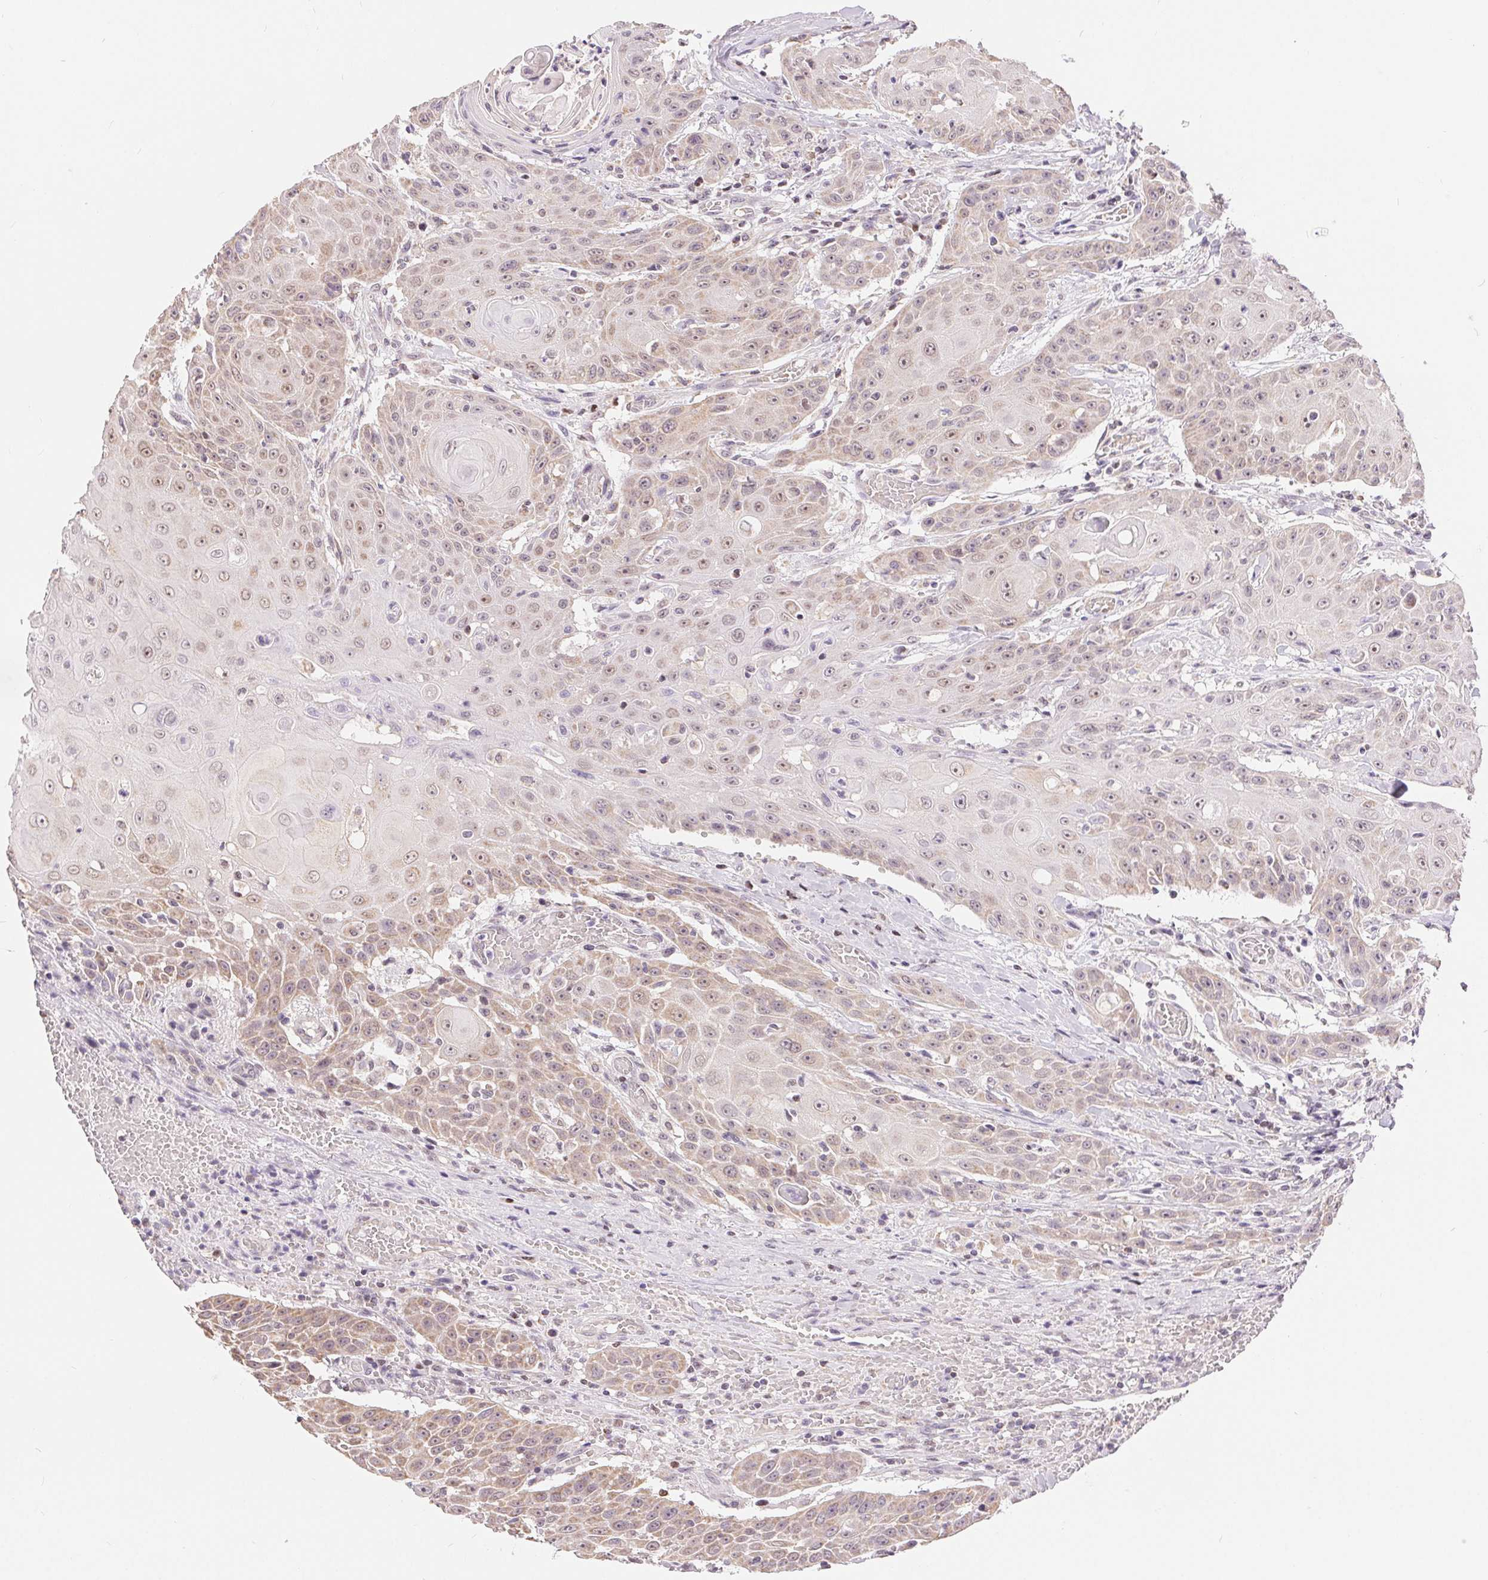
{"staining": {"intensity": "weak", "quantity": "25%-75%", "location": "cytoplasmic/membranous,nuclear"}, "tissue": "head and neck cancer", "cell_type": "Tumor cells", "image_type": "cancer", "snomed": [{"axis": "morphology", "description": "Normal tissue, NOS"}, {"axis": "morphology", "description": "Squamous cell carcinoma, NOS"}, {"axis": "topography", "description": "Oral tissue"}, {"axis": "topography", "description": "Head-Neck"}], "caption": "A high-resolution micrograph shows immunohistochemistry (IHC) staining of head and neck squamous cell carcinoma, which shows weak cytoplasmic/membranous and nuclear expression in approximately 25%-75% of tumor cells.", "gene": "POU2F2", "patient": {"sex": "female", "age": 55}}